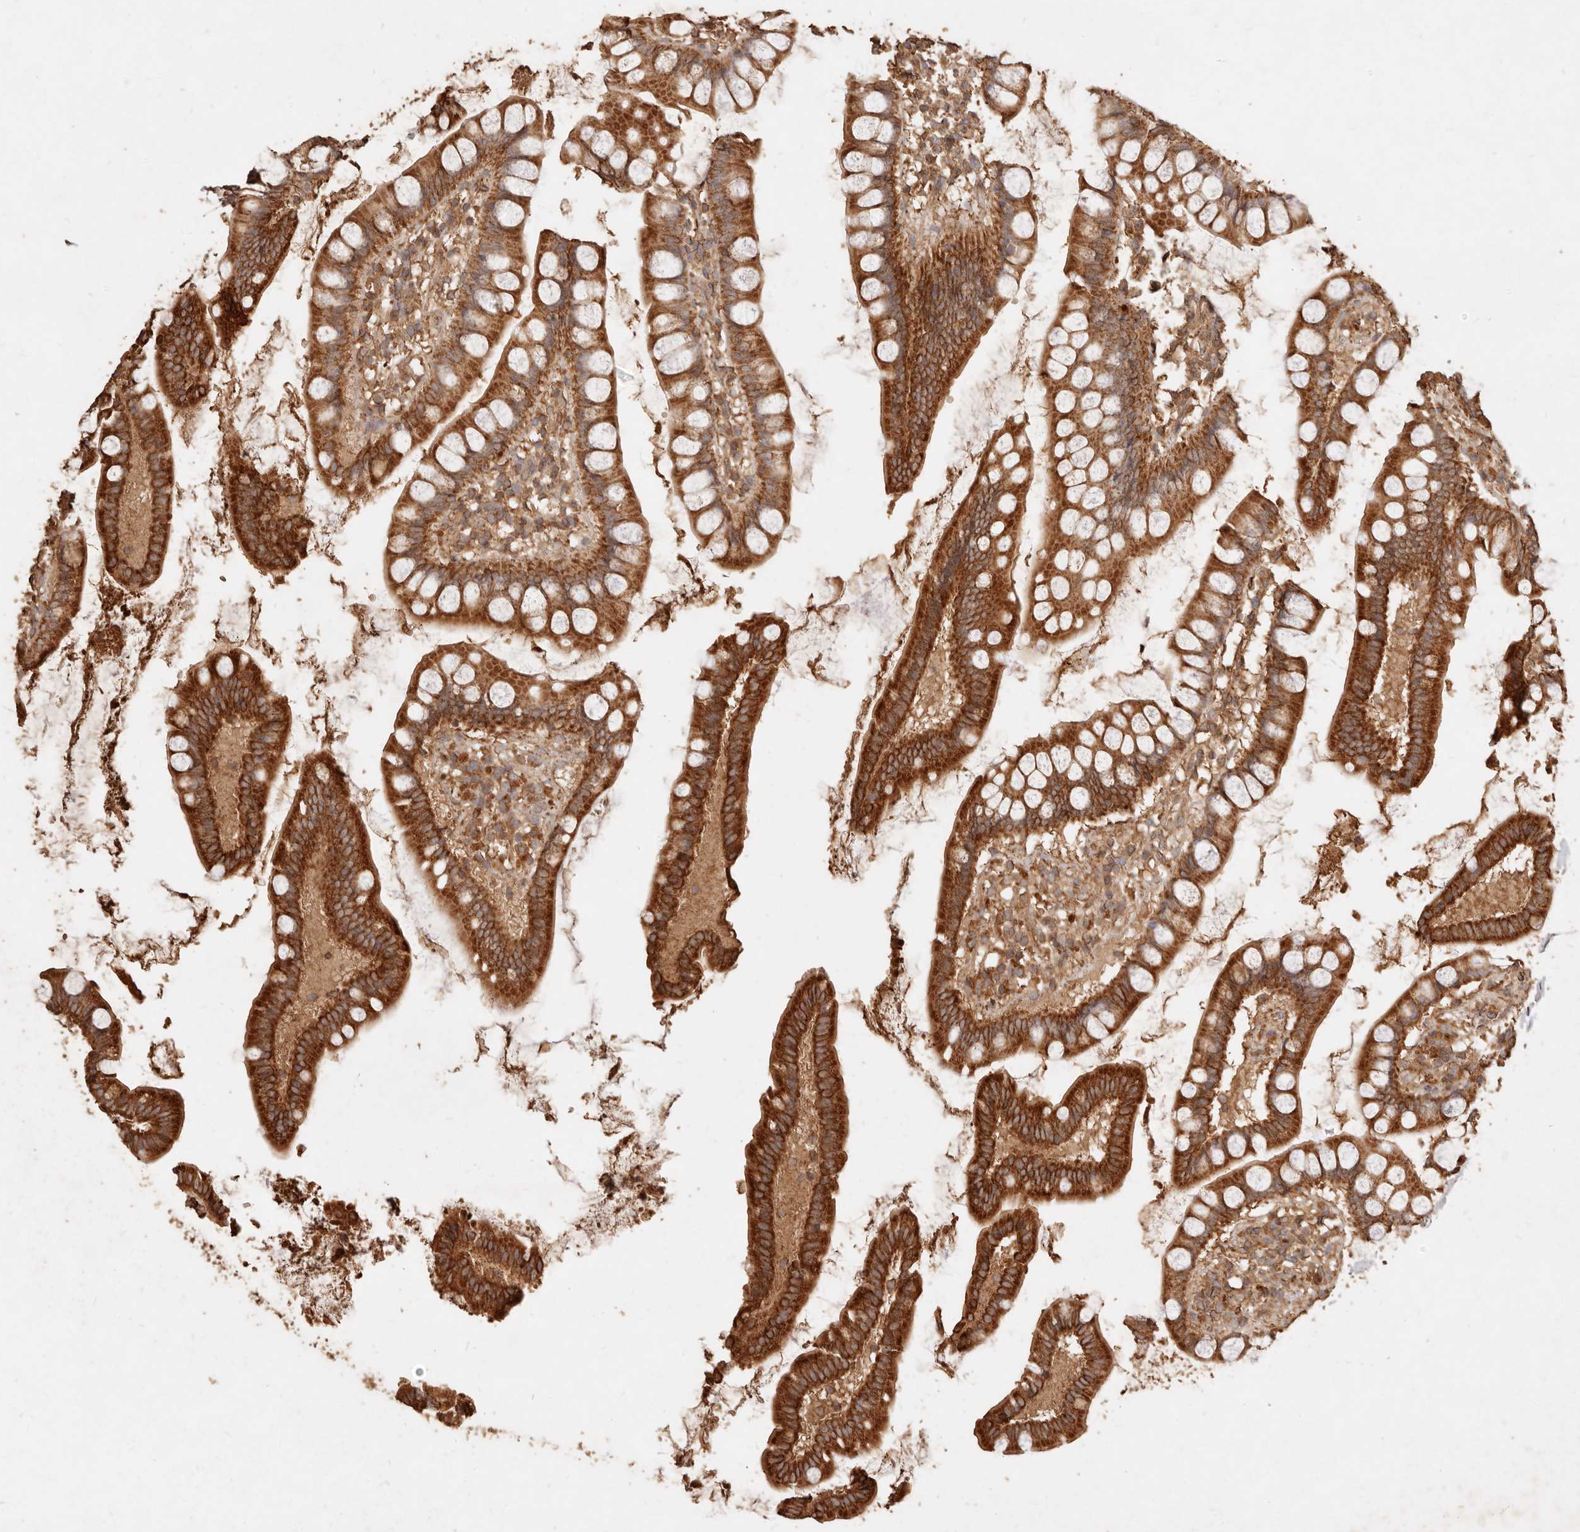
{"staining": {"intensity": "strong", "quantity": ">75%", "location": "cytoplasmic/membranous"}, "tissue": "small intestine", "cell_type": "Glandular cells", "image_type": "normal", "snomed": [{"axis": "morphology", "description": "Normal tissue, NOS"}, {"axis": "topography", "description": "Small intestine"}], "caption": "Immunohistochemistry staining of normal small intestine, which shows high levels of strong cytoplasmic/membranous staining in about >75% of glandular cells indicating strong cytoplasmic/membranous protein positivity. The staining was performed using DAB (brown) for protein detection and nuclei were counterstained in hematoxylin (blue).", "gene": "FAM180B", "patient": {"sex": "female", "age": 84}}